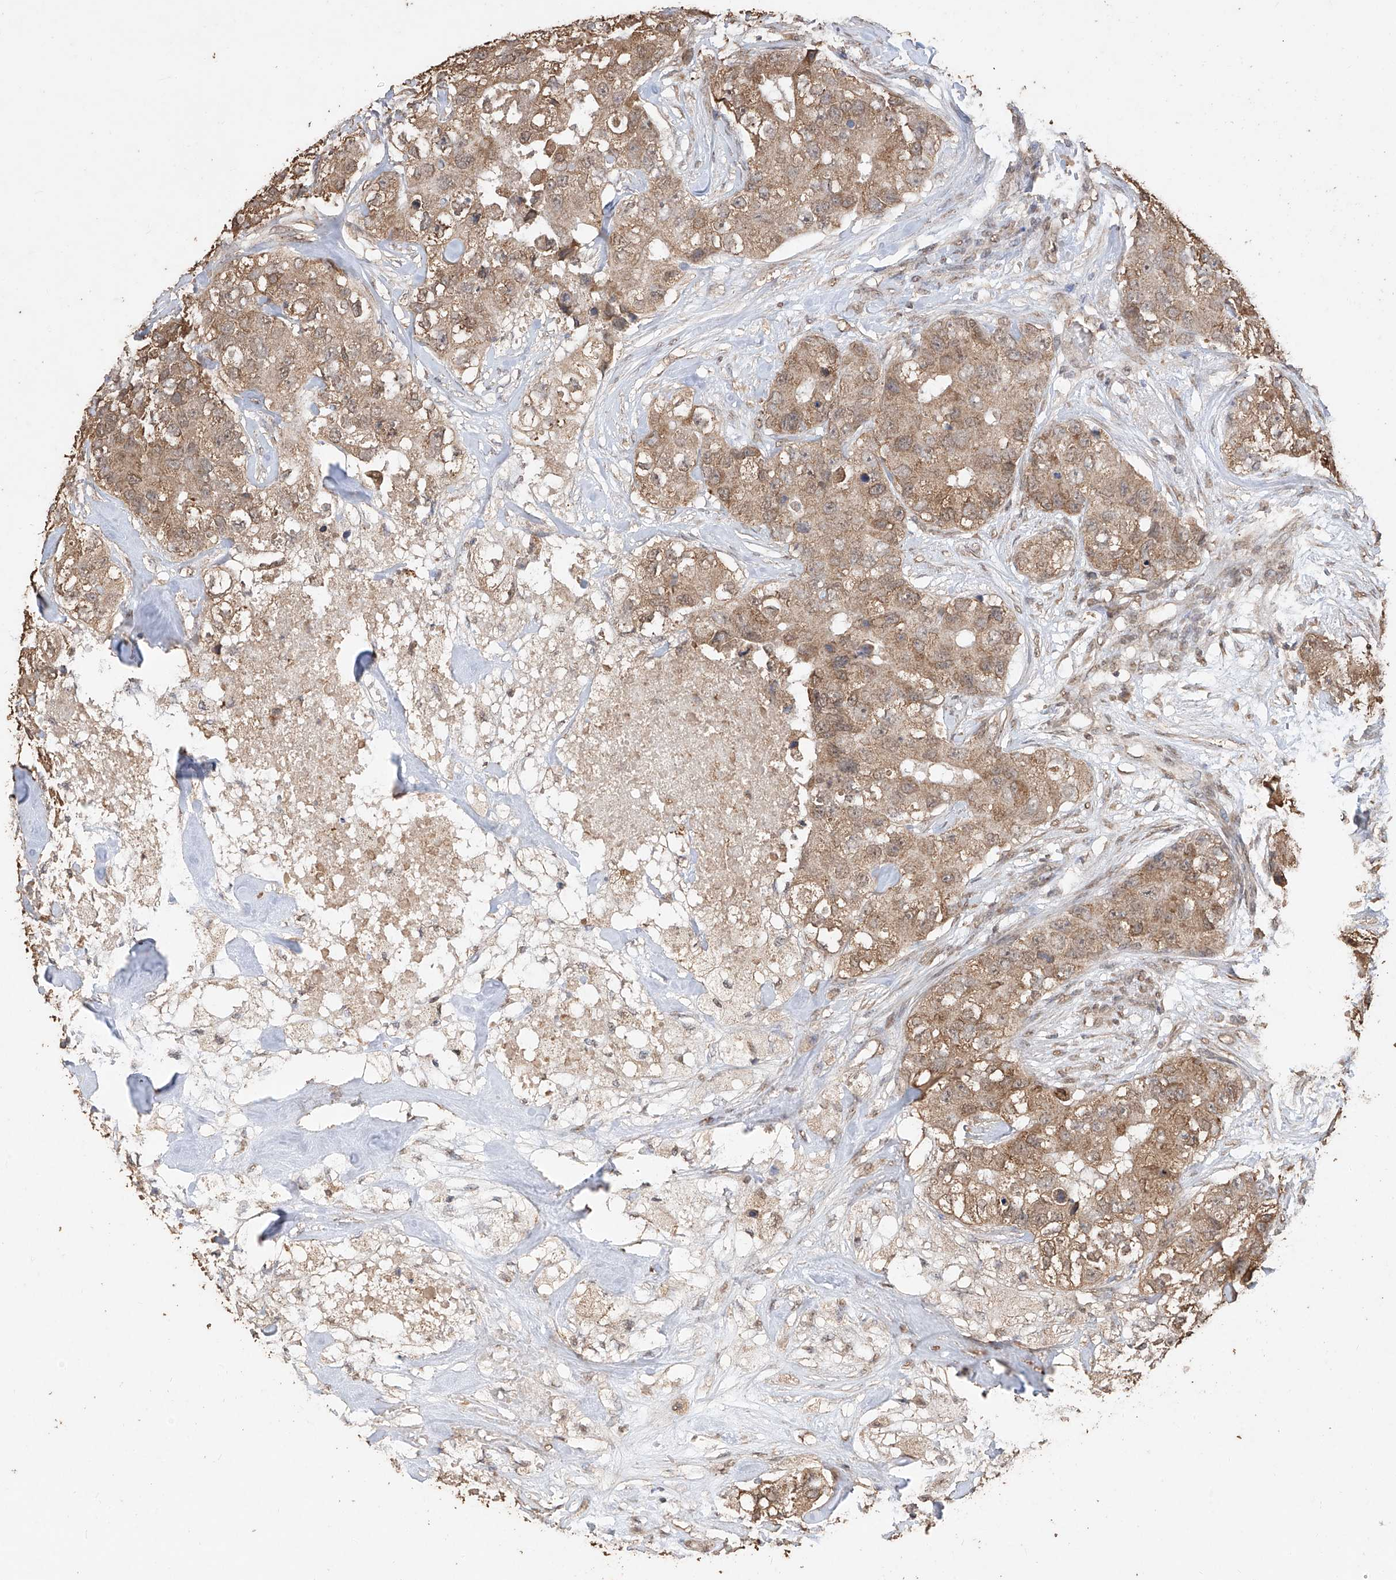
{"staining": {"intensity": "moderate", "quantity": ">75%", "location": "cytoplasmic/membranous"}, "tissue": "breast cancer", "cell_type": "Tumor cells", "image_type": "cancer", "snomed": [{"axis": "morphology", "description": "Duct carcinoma"}, {"axis": "topography", "description": "Breast"}], "caption": "Moderate cytoplasmic/membranous positivity is present in about >75% of tumor cells in breast cancer (invasive ductal carcinoma). (Brightfield microscopy of DAB IHC at high magnification).", "gene": "ELOVL1", "patient": {"sex": "female", "age": 62}}